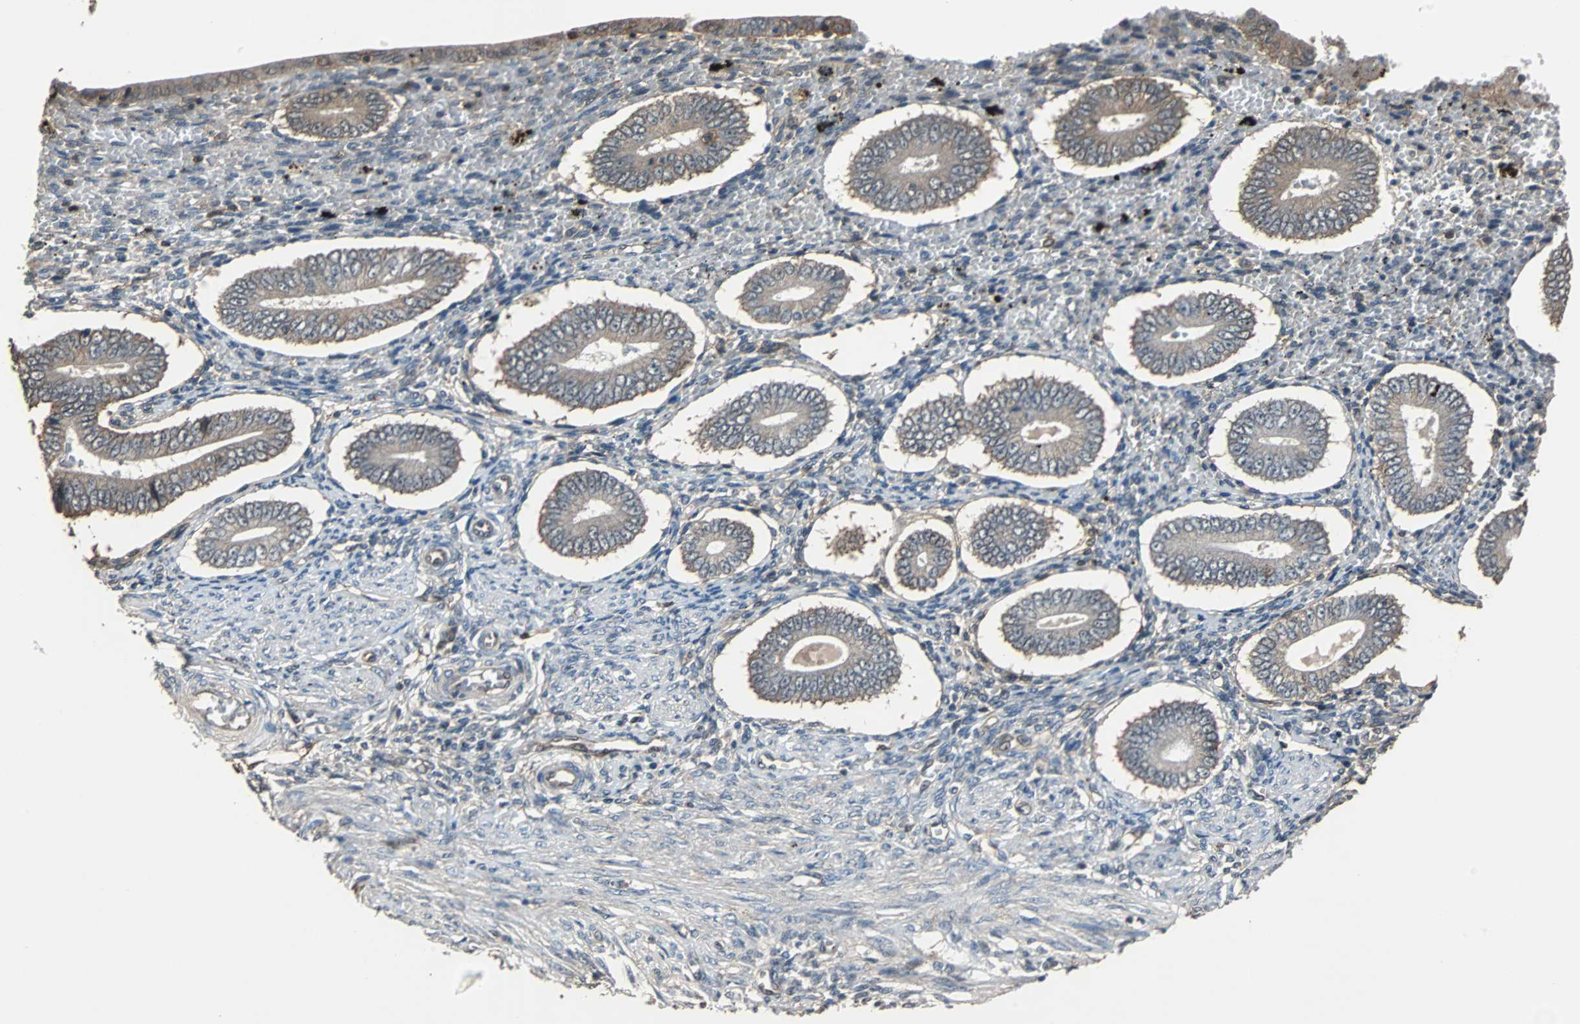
{"staining": {"intensity": "weak", "quantity": "25%-75%", "location": "cytoplasmic/membranous"}, "tissue": "endometrium", "cell_type": "Cells in endometrial stroma", "image_type": "normal", "snomed": [{"axis": "morphology", "description": "Normal tissue, NOS"}, {"axis": "topography", "description": "Endometrium"}], "caption": "Immunohistochemistry (IHC) micrograph of unremarkable endometrium stained for a protein (brown), which reveals low levels of weak cytoplasmic/membranous positivity in about 25%-75% of cells in endometrial stroma.", "gene": "NDRG1", "patient": {"sex": "female", "age": 42}}